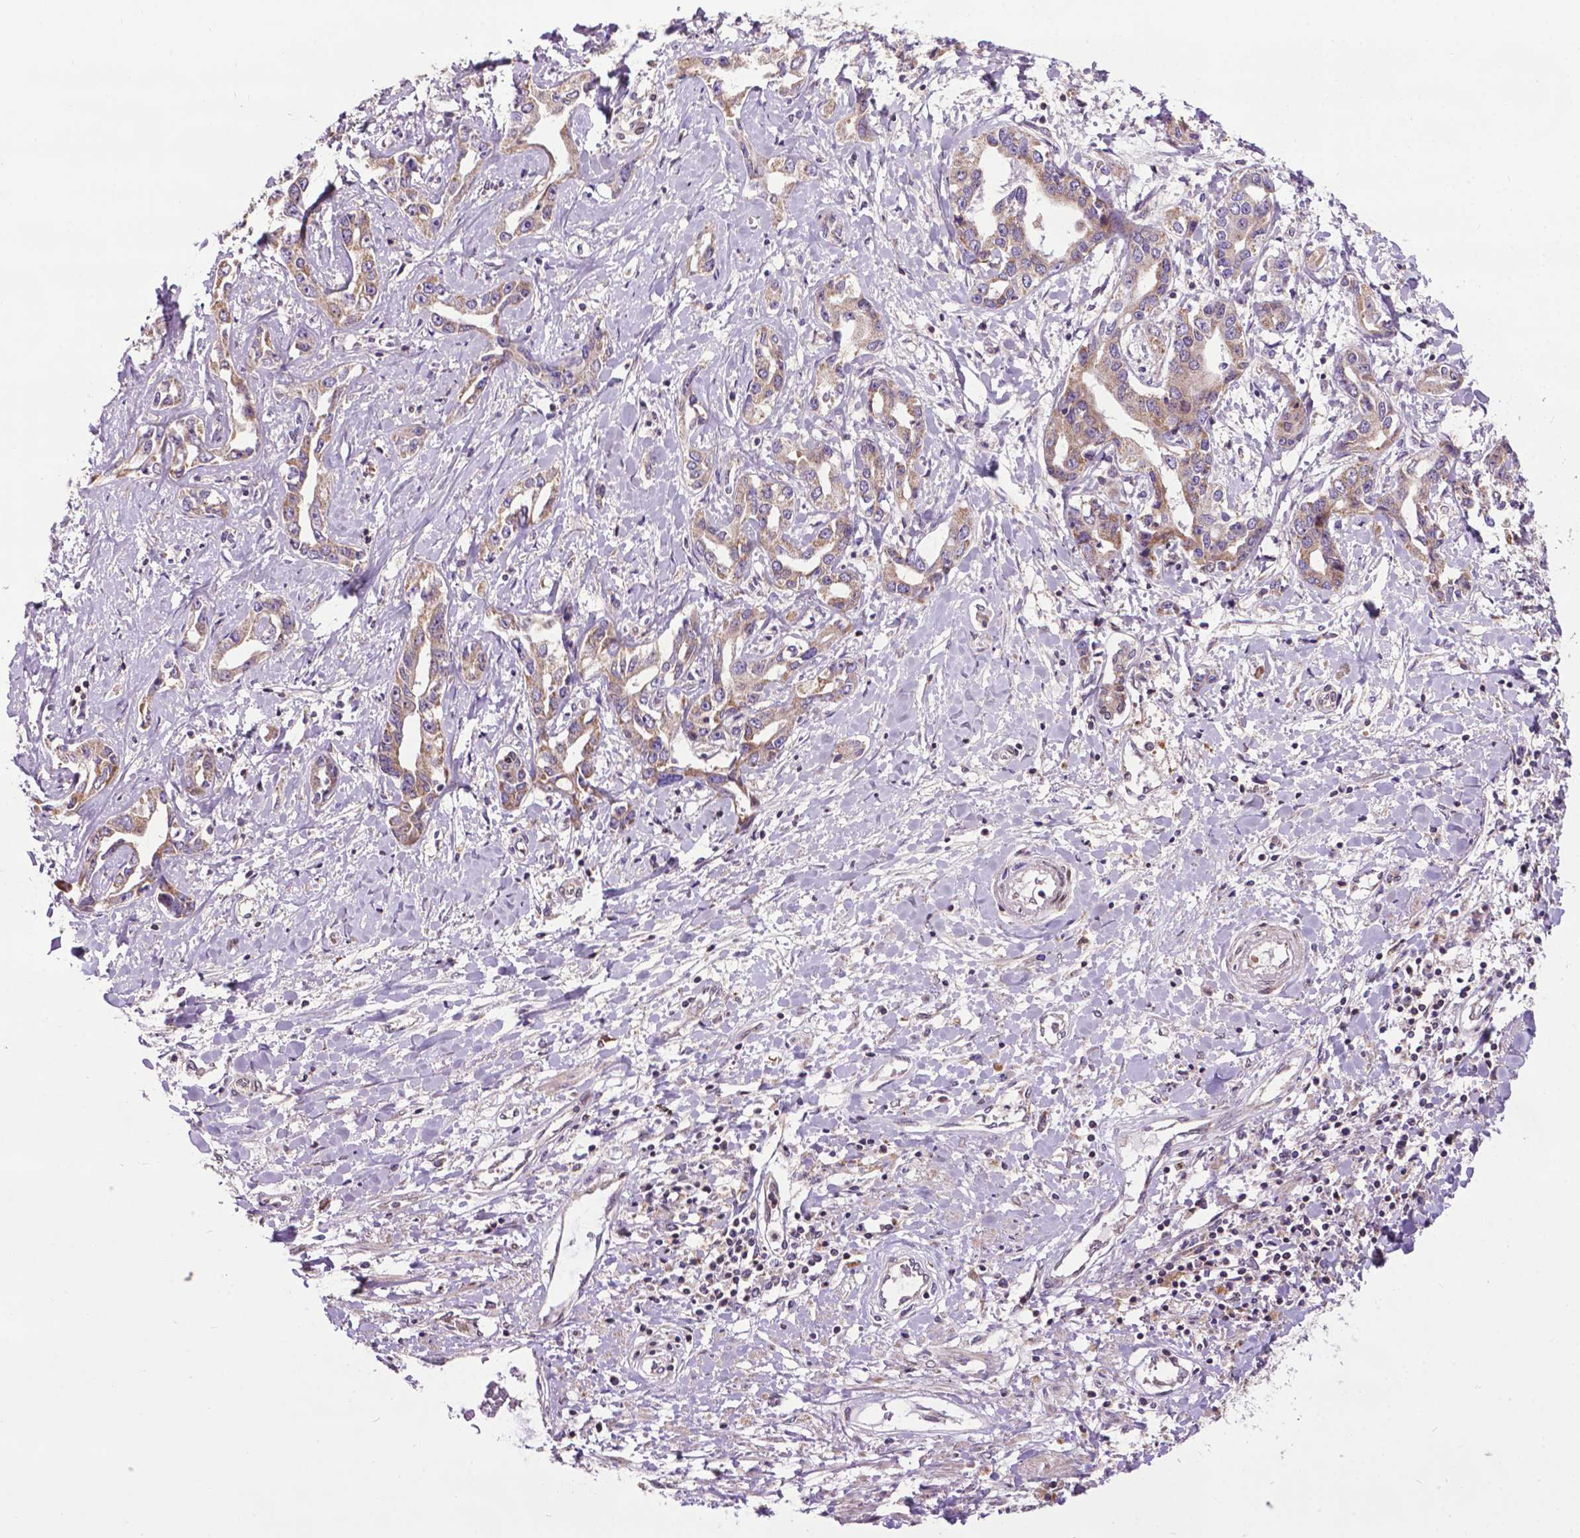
{"staining": {"intensity": "weak", "quantity": ">75%", "location": "cytoplasmic/membranous"}, "tissue": "liver cancer", "cell_type": "Tumor cells", "image_type": "cancer", "snomed": [{"axis": "morphology", "description": "Cholangiocarcinoma"}, {"axis": "topography", "description": "Liver"}], "caption": "An image of human liver cancer (cholangiocarcinoma) stained for a protein displays weak cytoplasmic/membranous brown staining in tumor cells.", "gene": "SPNS2", "patient": {"sex": "male", "age": 59}}